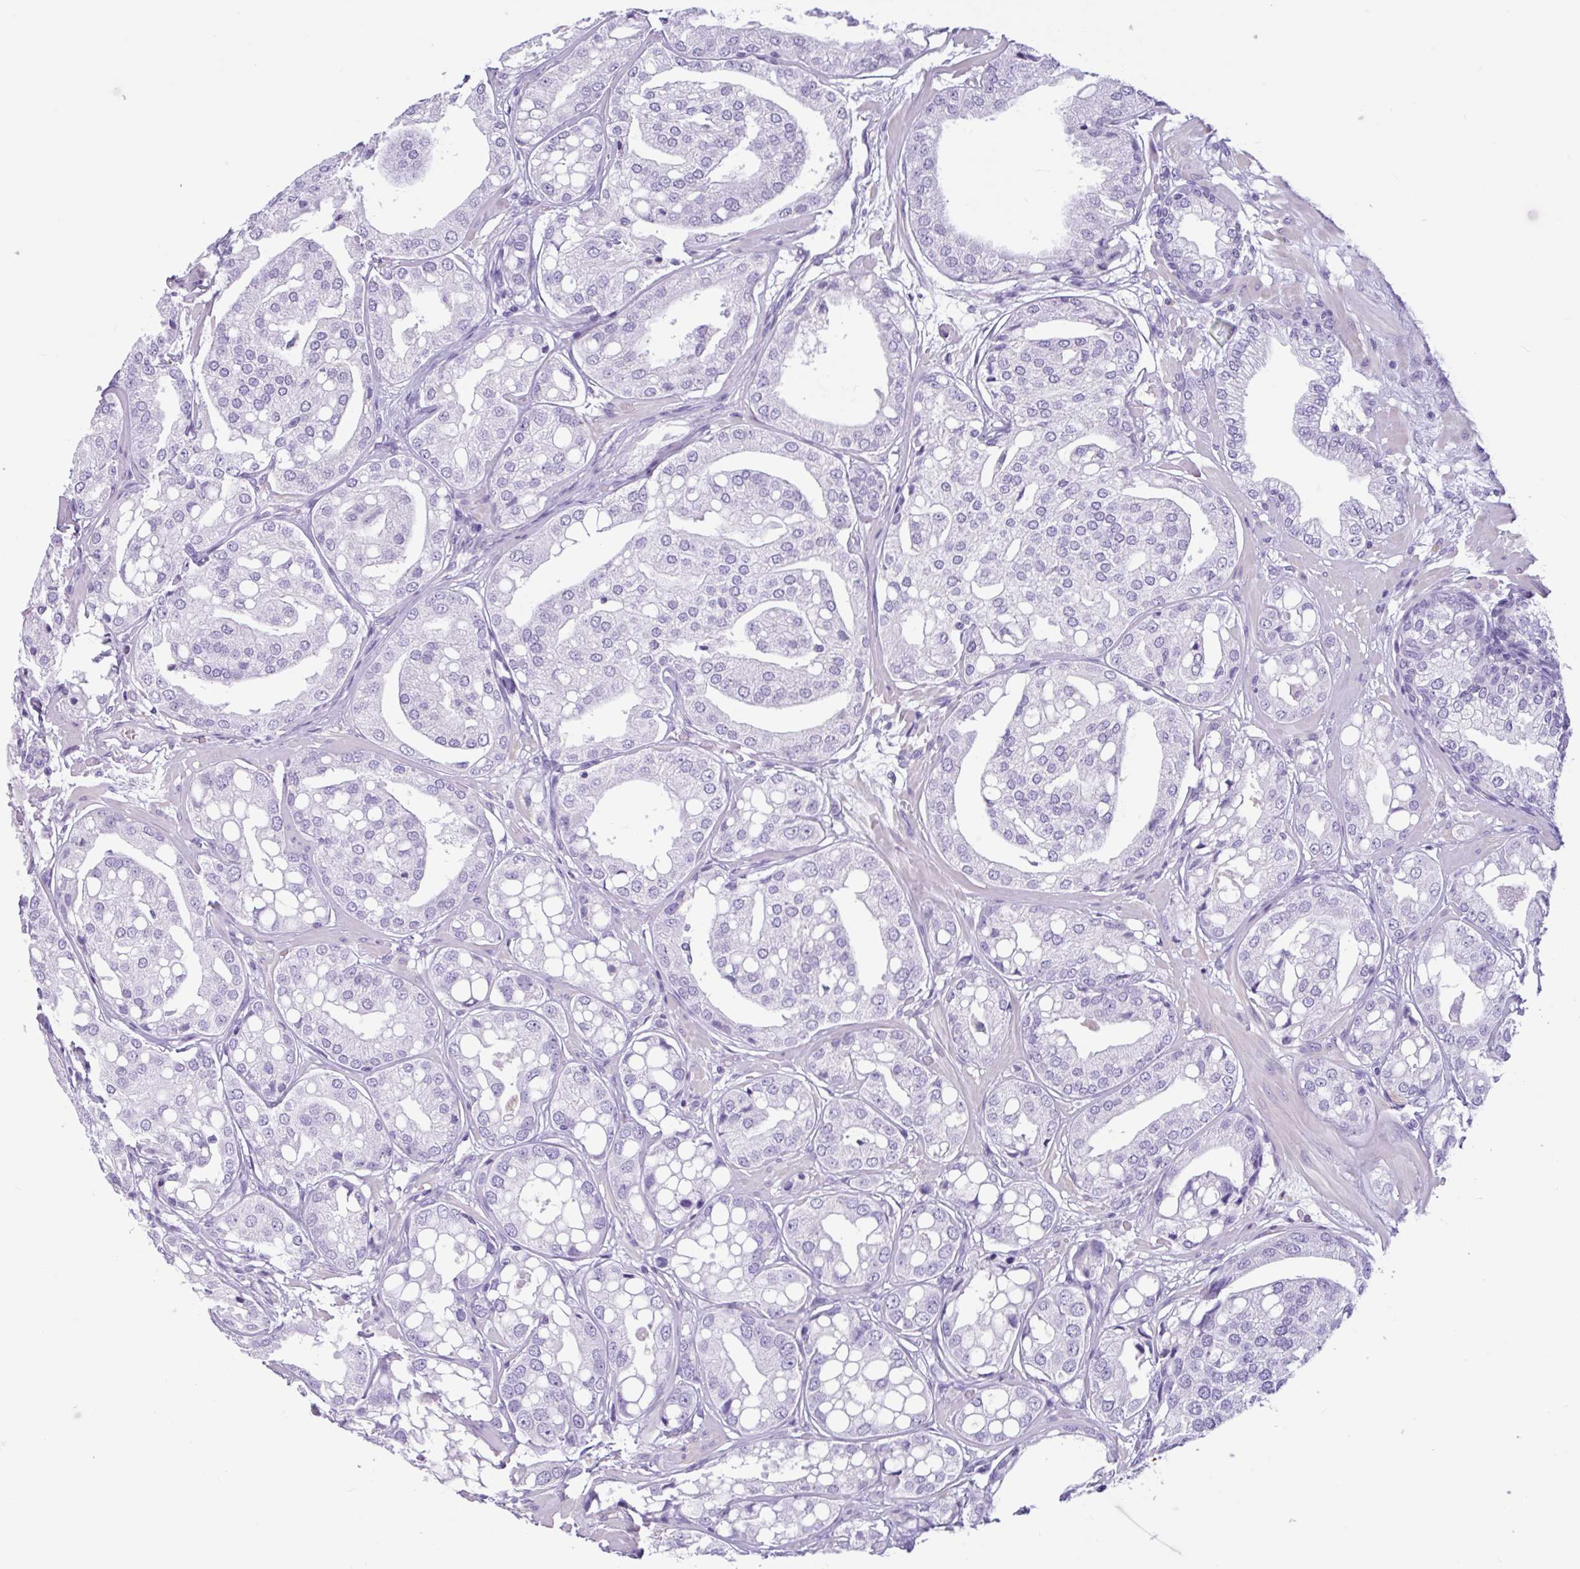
{"staining": {"intensity": "negative", "quantity": "none", "location": "none"}, "tissue": "renal cancer", "cell_type": "Tumor cells", "image_type": "cancer", "snomed": [{"axis": "morphology", "description": "Adenocarcinoma, NOS"}, {"axis": "topography", "description": "Urinary bladder"}], "caption": "The micrograph shows no staining of tumor cells in renal cancer (adenocarcinoma).", "gene": "CTSE", "patient": {"sex": "male", "age": 61}}